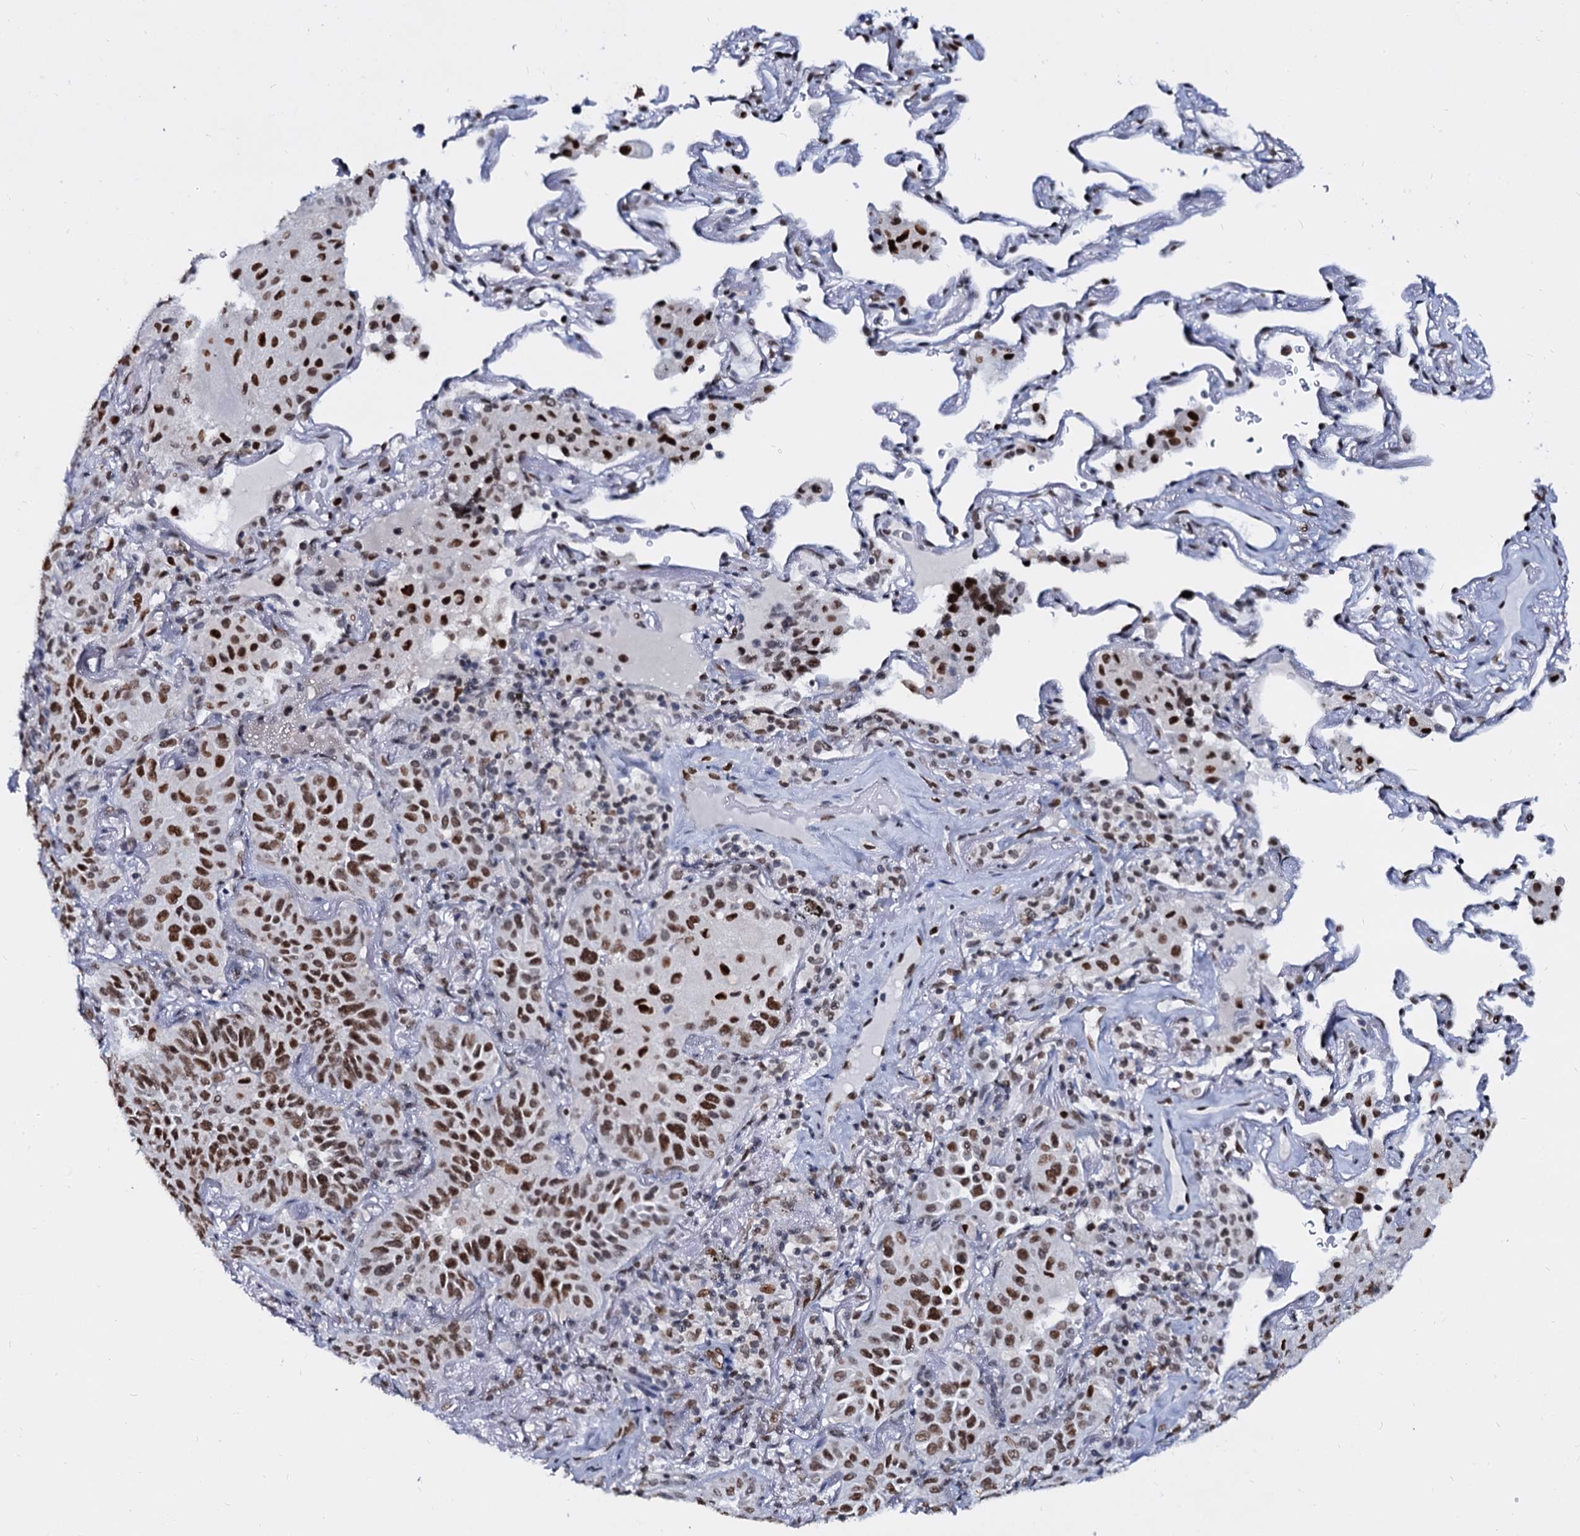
{"staining": {"intensity": "strong", "quantity": ">75%", "location": "nuclear"}, "tissue": "lung cancer", "cell_type": "Tumor cells", "image_type": "cancer", "snomed": [{"axis": "morphology", "description": "Adenocarcinoma, NOS"}, {"axis": "topography", "description": "Lung"}], "caption": "Immunohistochemical staining of lung adenocarcinoma displays high levels of strong nuclear protein positivity in approximately >75% of tumor cells.", "gene": "CMAS", "patient": {"sex": "female", "age": 69}}